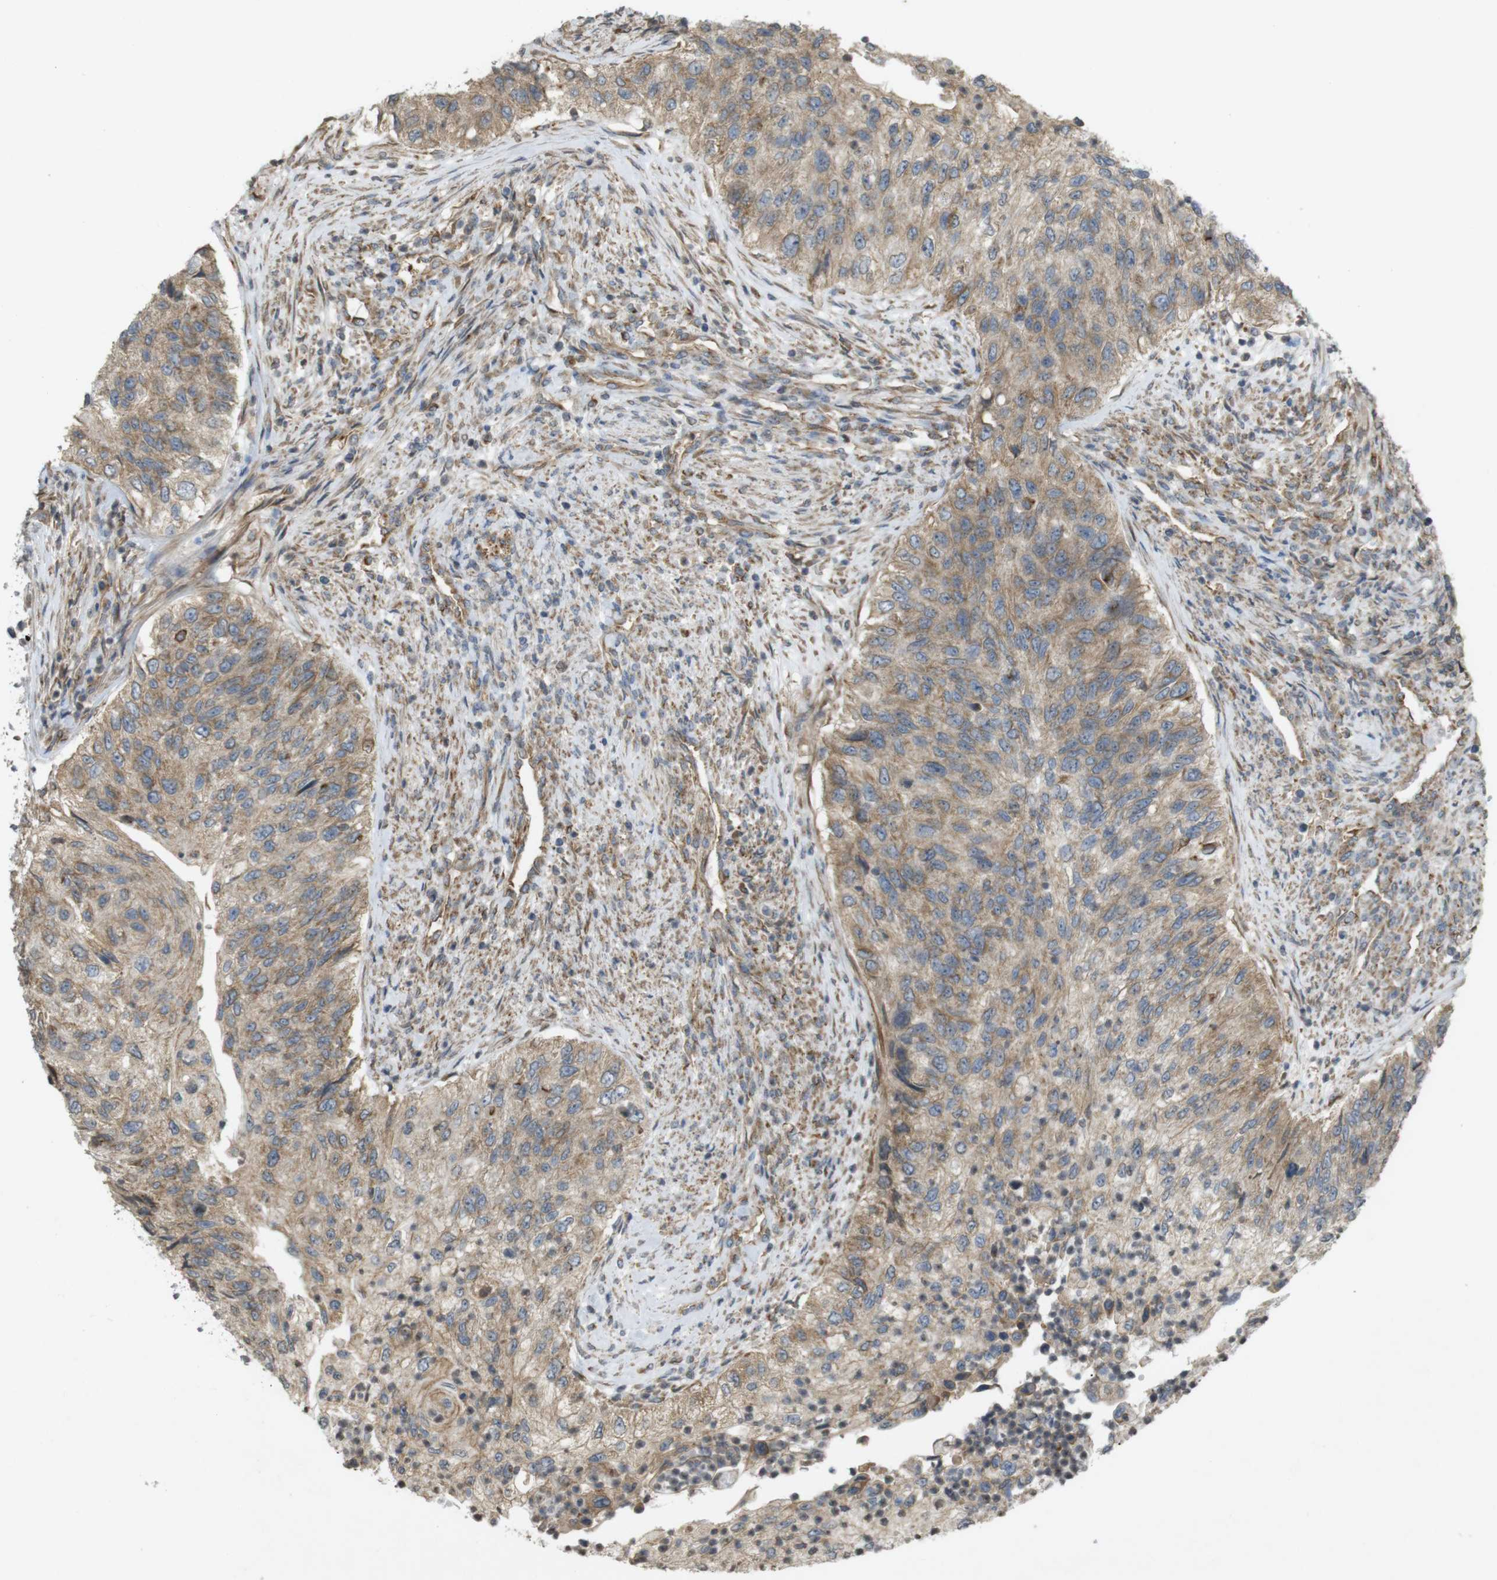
{"staining": {"intensity": "moderate", "quantity": ">75%", "location": "cytoplasmic/membranous"}, "tissue": "urothelial cancer", "cell_type": "Tumor cells", "image_type": "cancer", "snomed": [{"axis": "morphology", "description": "Urothelial carcinoma, High grade"}, {"axis": "topography", "description": "Urinary bladder"}], "caption": "This image shows high-grade urothelial carcinoma stained with immunohistochemistry to label a protein in brown. The cytoplasmic/membranous of tumor cells show moderate positivity for the protein. Nuclei are counter-stained blue.", "gene": "KIF5B", "patient": {"sex": "female", "age": 60}}